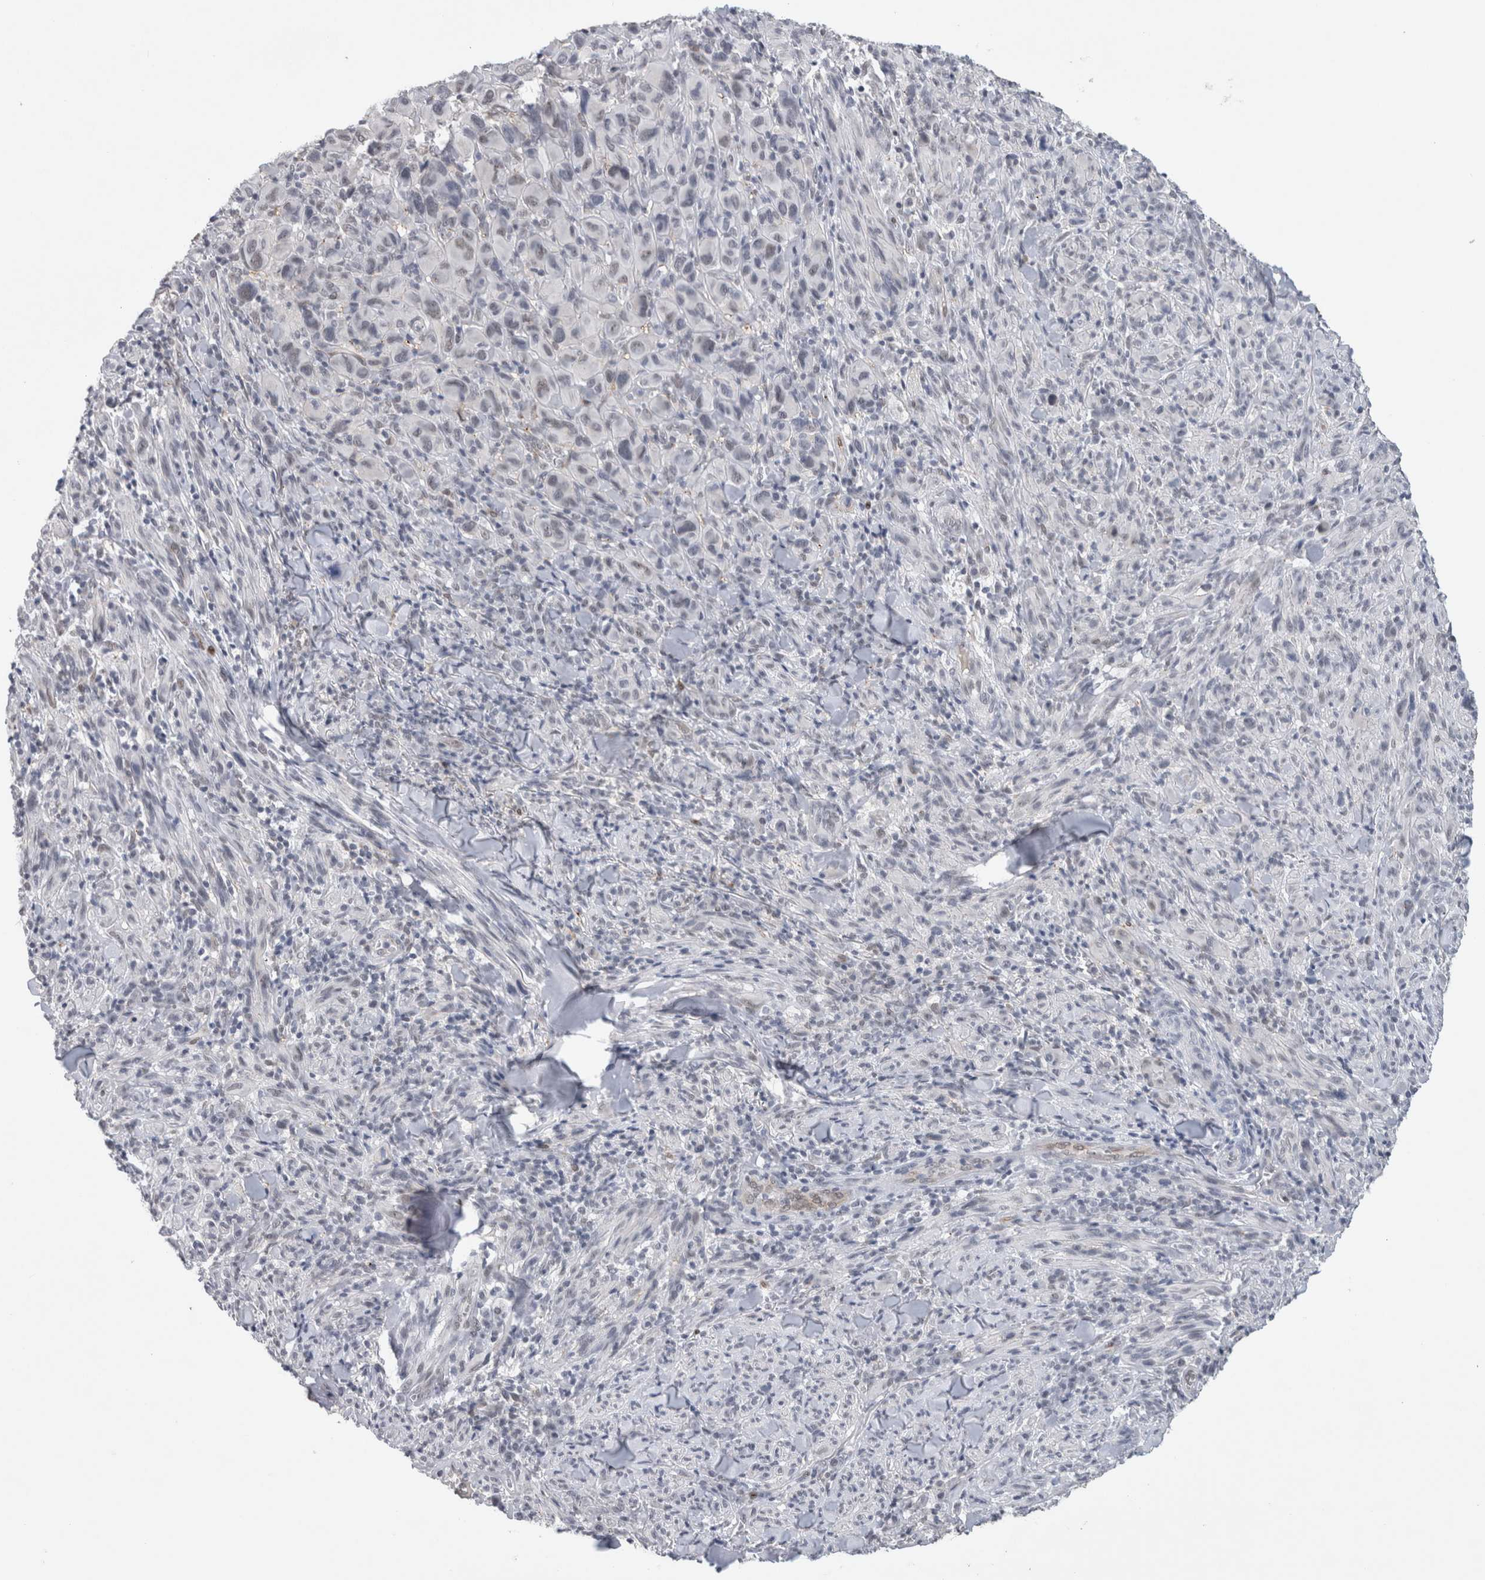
{"staining": {"intensity": "weak", "quantity": "<25%", "location": "nuclear"}, "tissue": "melanoma", "cell_type": "Tumor cells", "image_type": "cancer", "snomed": [{"axis": "morphology", "description": "Malignant melanoma, NOS"}, {"axis": "topography", "description": "Skin of head"}], "caption": "High power microscopy photomicrograph of an IHC image of melanoma, revealing no significant positivity in tumor cells.", "gene": "PRXL2A", "patient": {"sex": "male", "age": 96}}